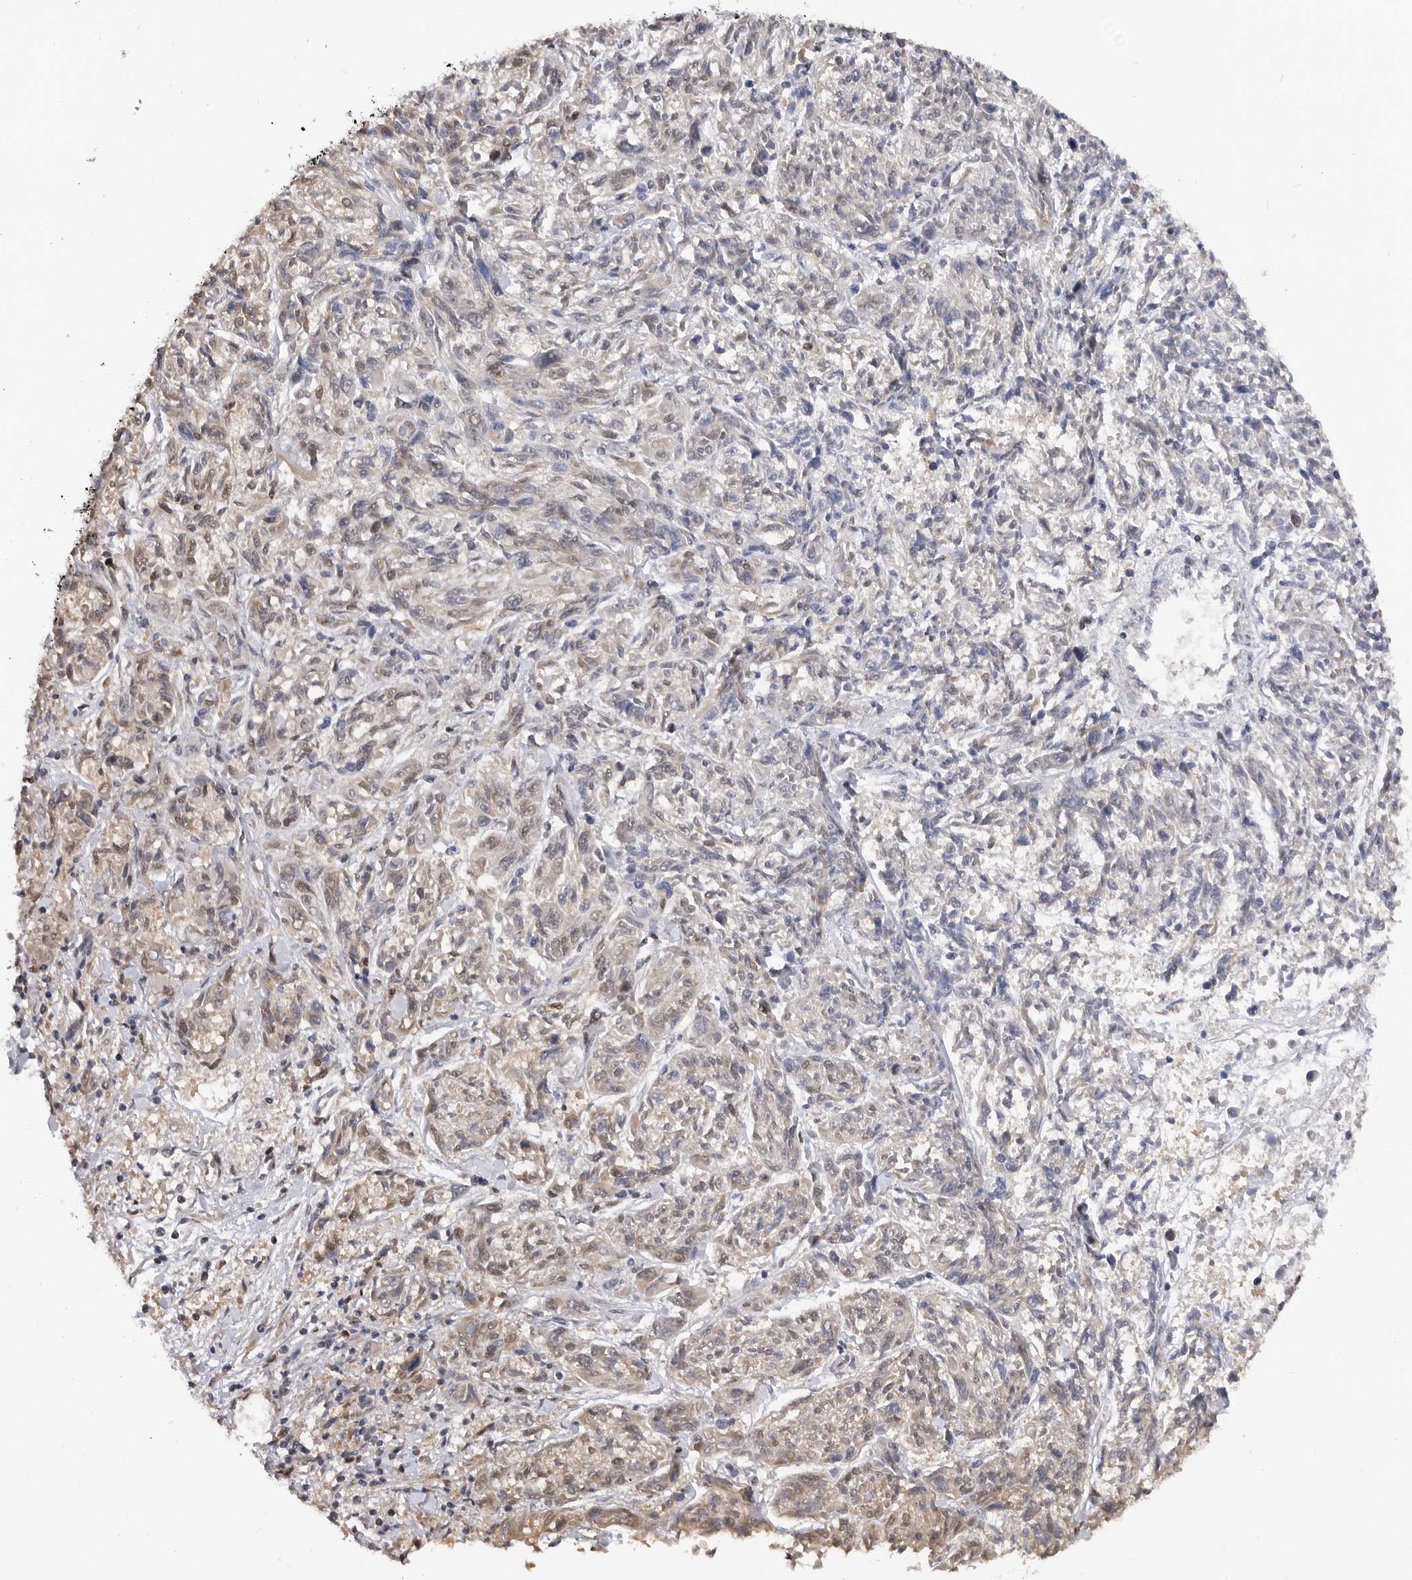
{"staining": {"intensity": "weak", "quantity": "25%-75%", "location": "cytoplasmic/membranous,nuclear"}, "tissue": "melanoma", "cell_type": "Tumor cells", "image_type": "cancer", "snomed": [{"axis": "morphology", "description": "Malignant melanoma, NOS"}, {"axis": "topography", "description": "Skin"}], "caption": "High-magnification brightfield microscopy of malignant melanoma stained with DAB (brown) and counterstained with hematoxylin (blue). tumor cells exhibit weak cytoplasmic/membranous and nuclear positivity is seen in approximately25%-75% of cells. (Stains: DAB in brown, nuclei in blue, Microscopy: brightfield microscopy at high magnification).", "gene": "SMARCC1", "patient": {"sex": "male", "age": 53}}